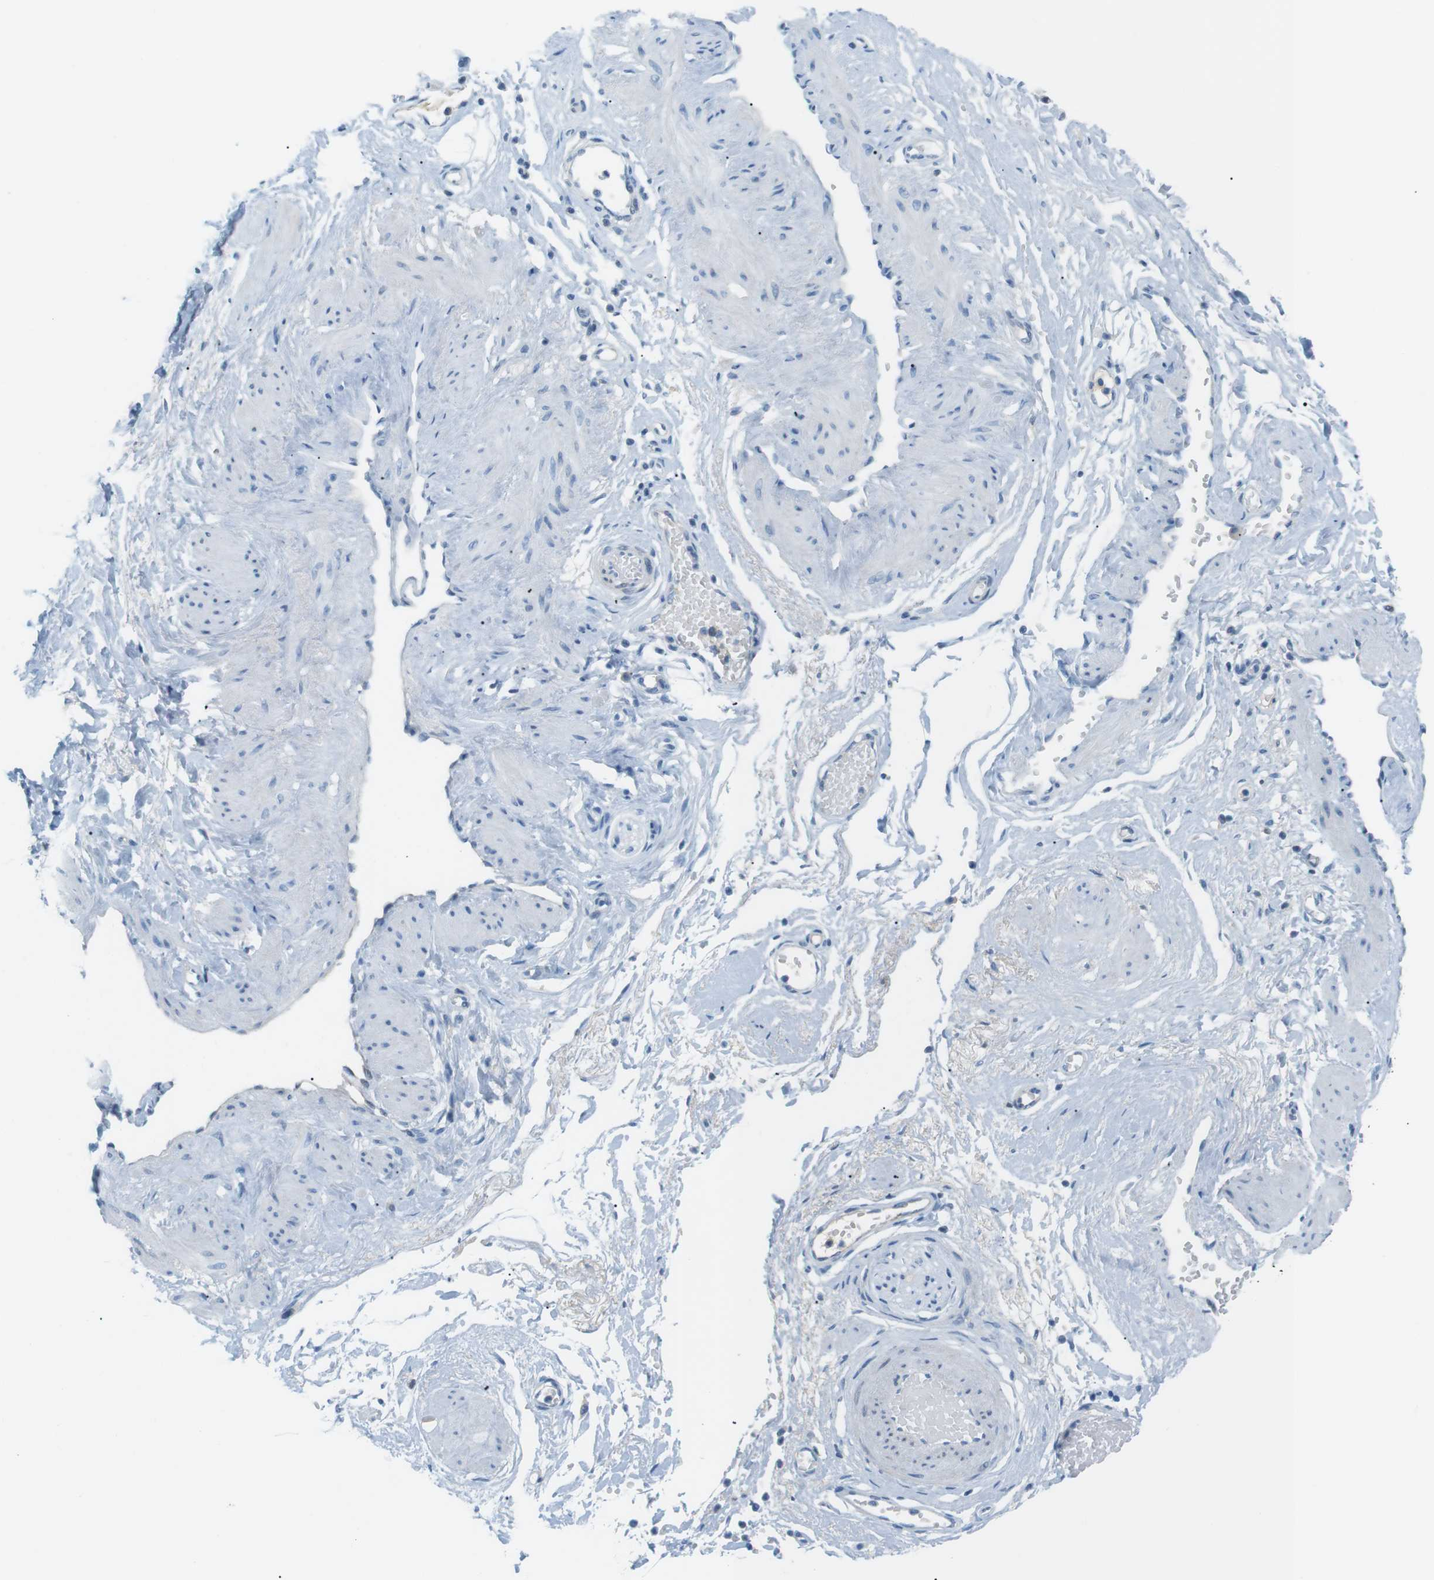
{"staining": {"intensity": "negative", "quantity": "none", "location": "none"}, "tissue": "adipose tissue", "cell_type": "Adipocytes", "image_type": "normal", "snomed": [{"axis": "morphology", "description": "Normal tissue, NOS"}, {"axis": "topography", "description": "Soft tissue"}, {"axis": "topography", "description": "Vascular tissue"}], "caption": "An IHC image of normal adipose tissue is shown. There is no staining in adipocytes of adipose tissue.", "gene": "AZGP1", "patient": {"sex": "female", "age": 35}}